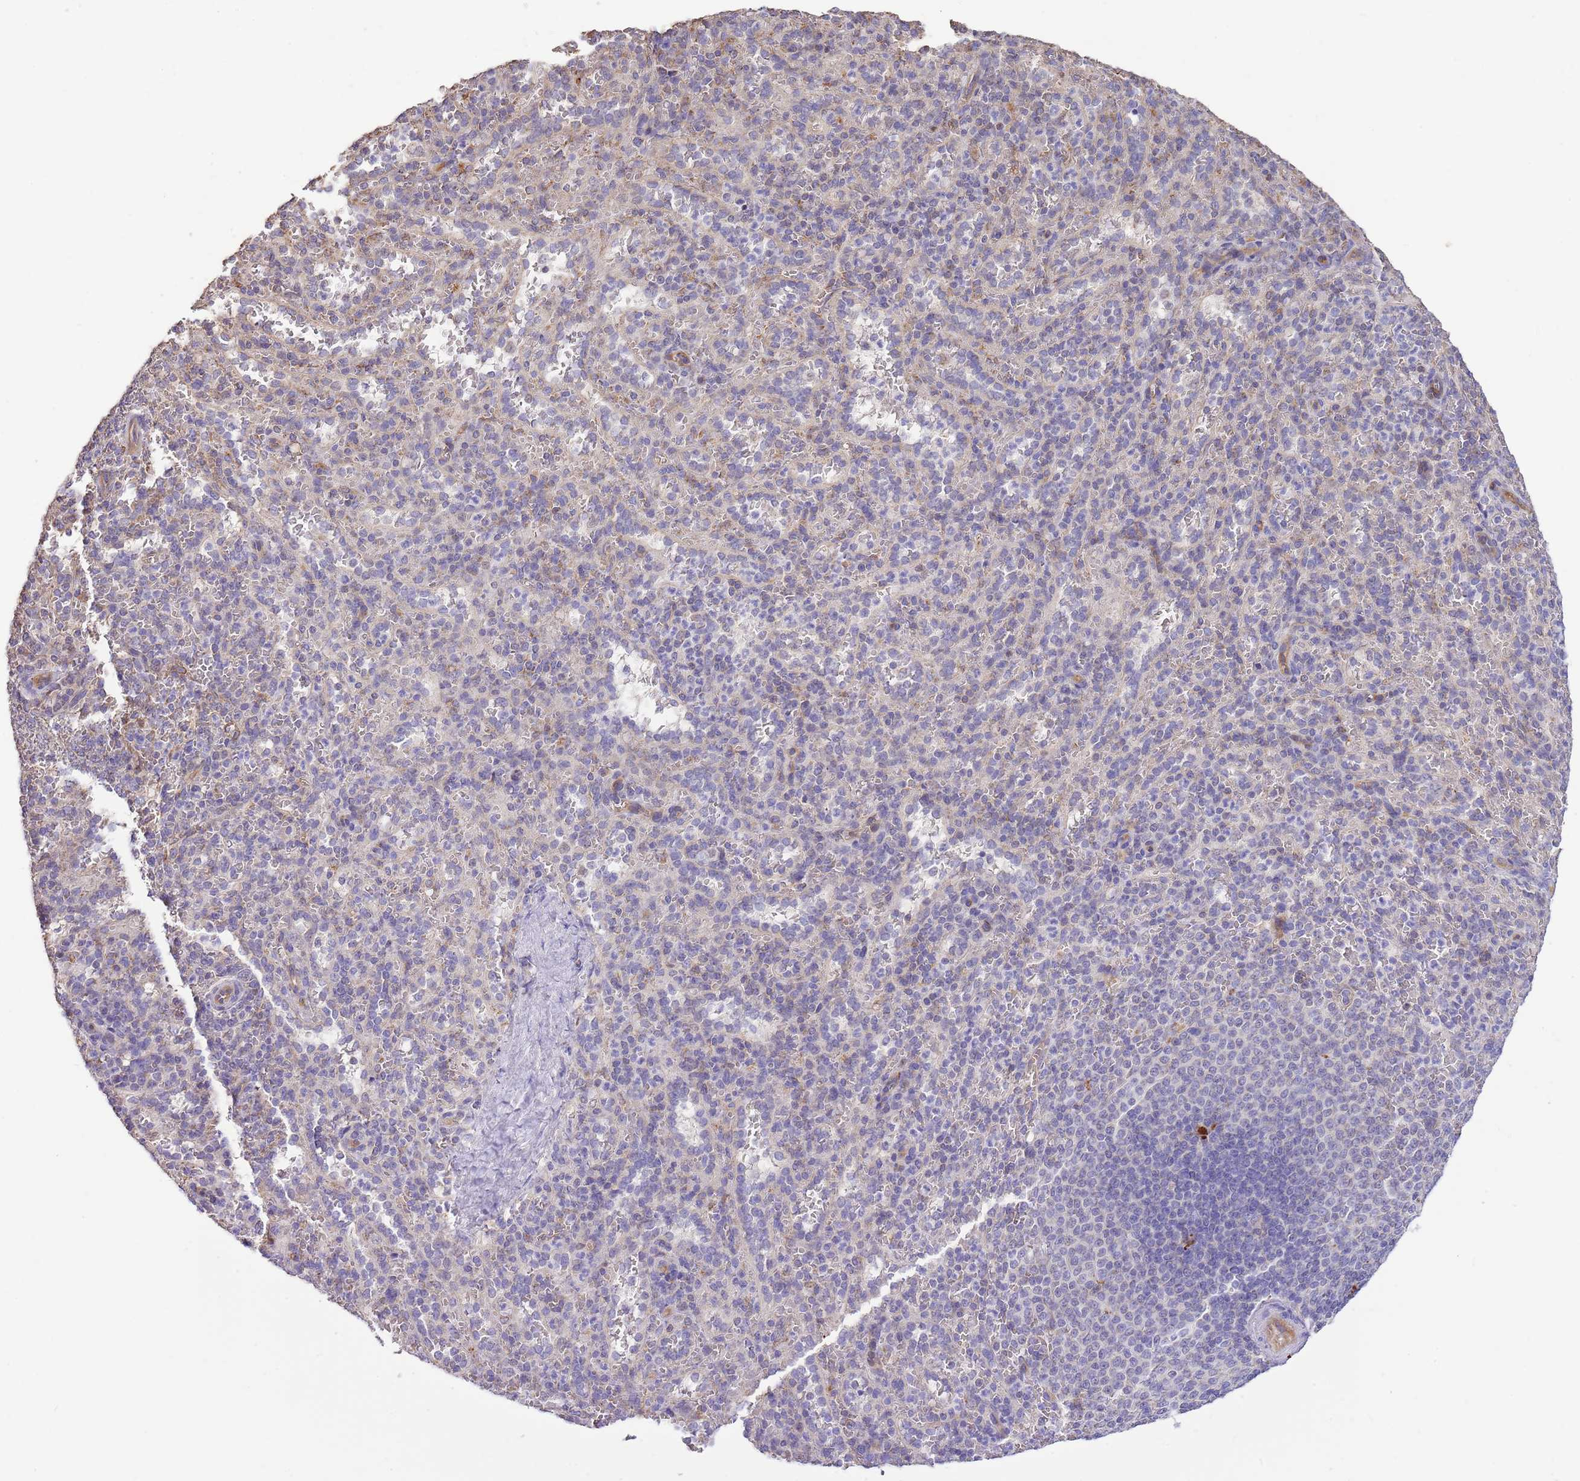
{"staining": {"intensity": "negative", "quantity": "none", "location": "none"}, "tissue": "spleen", "cell_type": "Cells in red pulp", "image_type": "normal", "snomed": [{"axis": "morphology", "description": "Normal tissue, NOS"}, {"axis": "topography", "description": "Spleen"}], "caption": "Histopathology image shows no protein positivity in cells in red pulp of unremarkable spleen.", "gene": "DOCK9", "patient": {"sex": "female", "age": 21}}